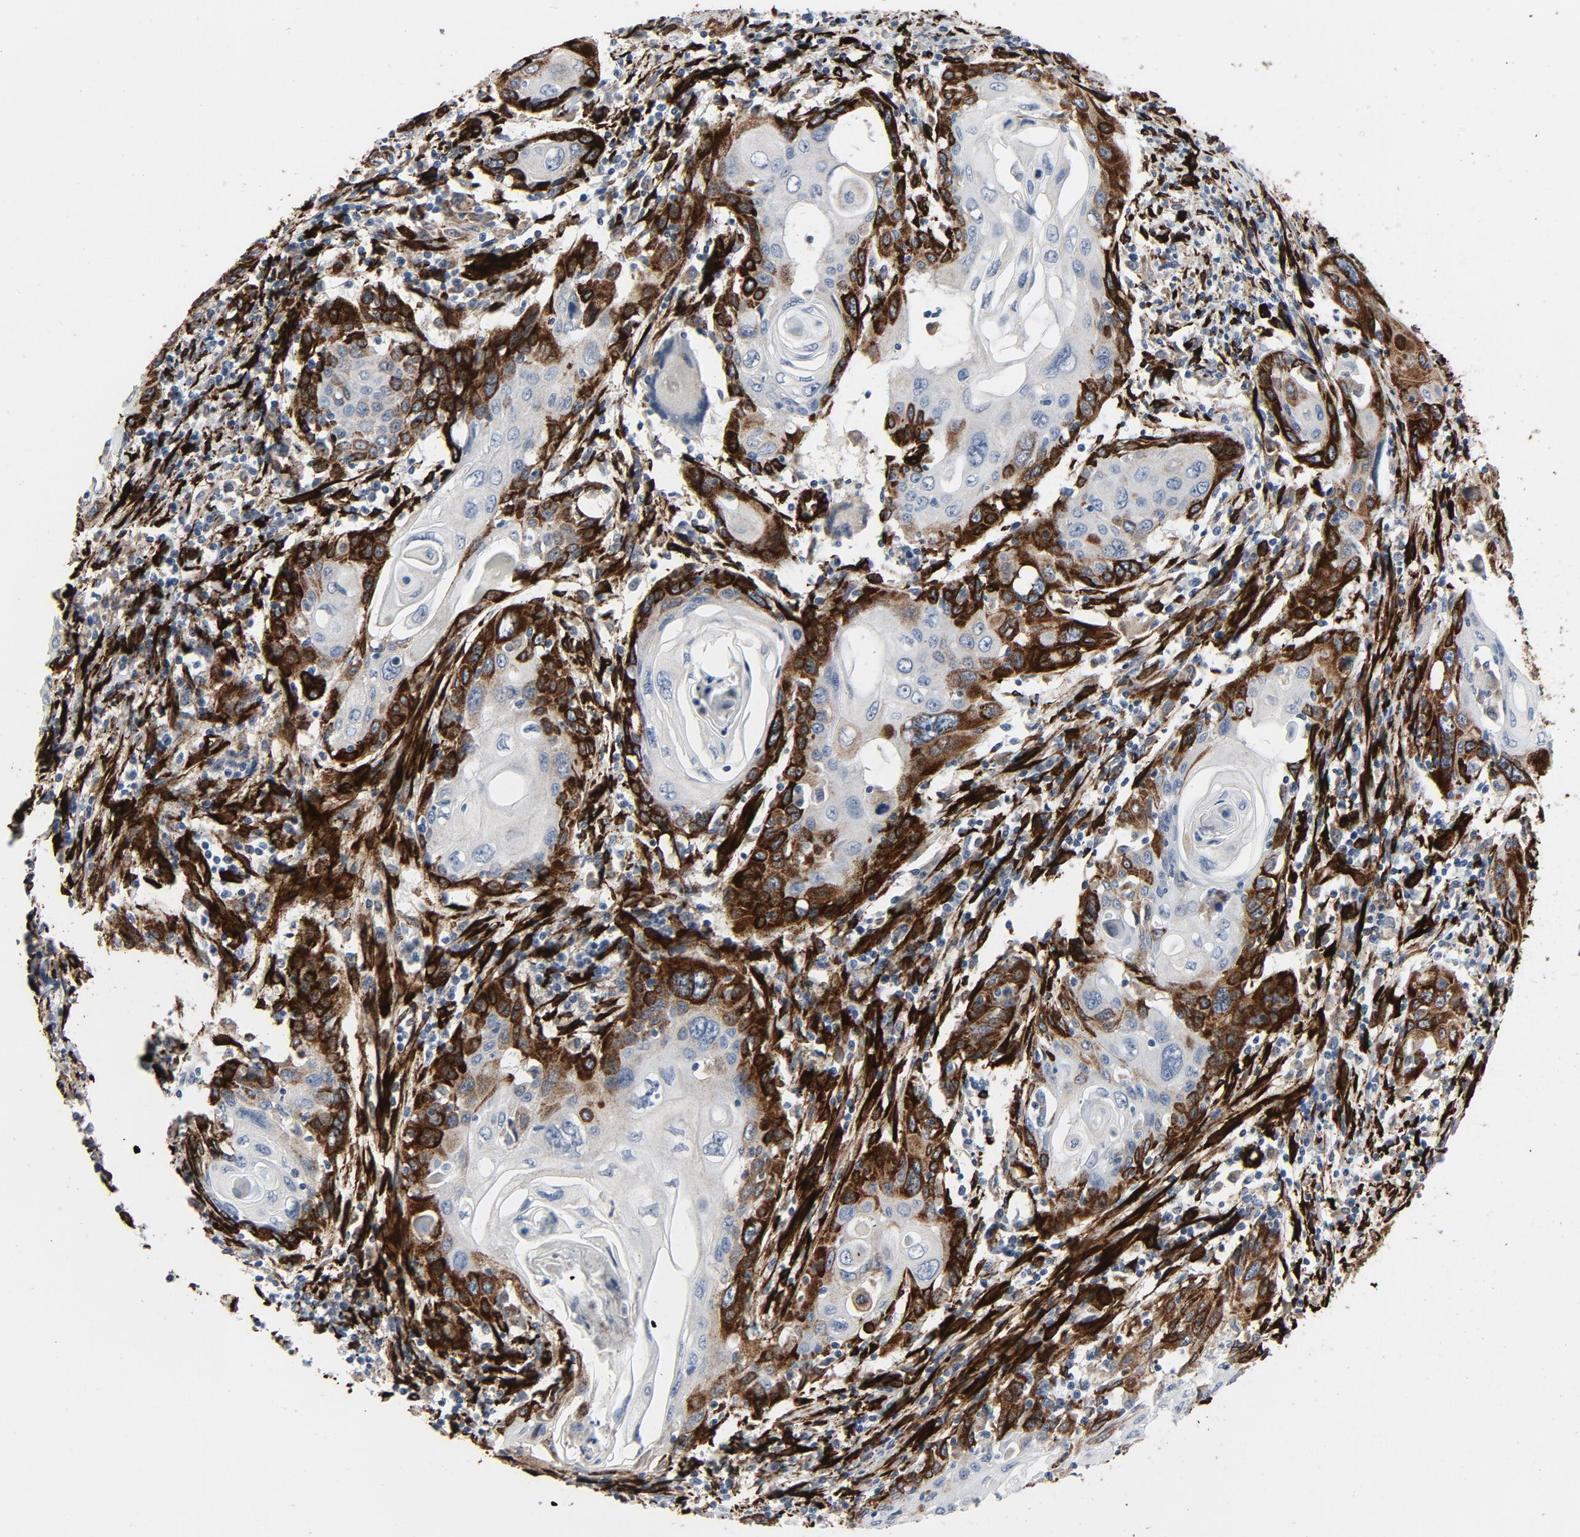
{"staining": {"intensity": "strong", "quantity": "25%-75%", "location": "cytoplasmic/membranous"}, "tissue": "cervical cancer", "cell_type": "Tumor cells", "image_type": "cancer", "snomed": [{"axis": "morphology", "description": "Squamous cell carcinoma, NOS"}, {"axis": "topography", "description": "Cervix"}], "caption": "Brown immunohistochemical staining in squamous cell carcinoma (cervical) shows strong cytoplasmic/membranous expression in approximately 25%-75% of tumor cells.", "gene": "SERPINH1", "patient": {"sex": "female", "age": 40}}